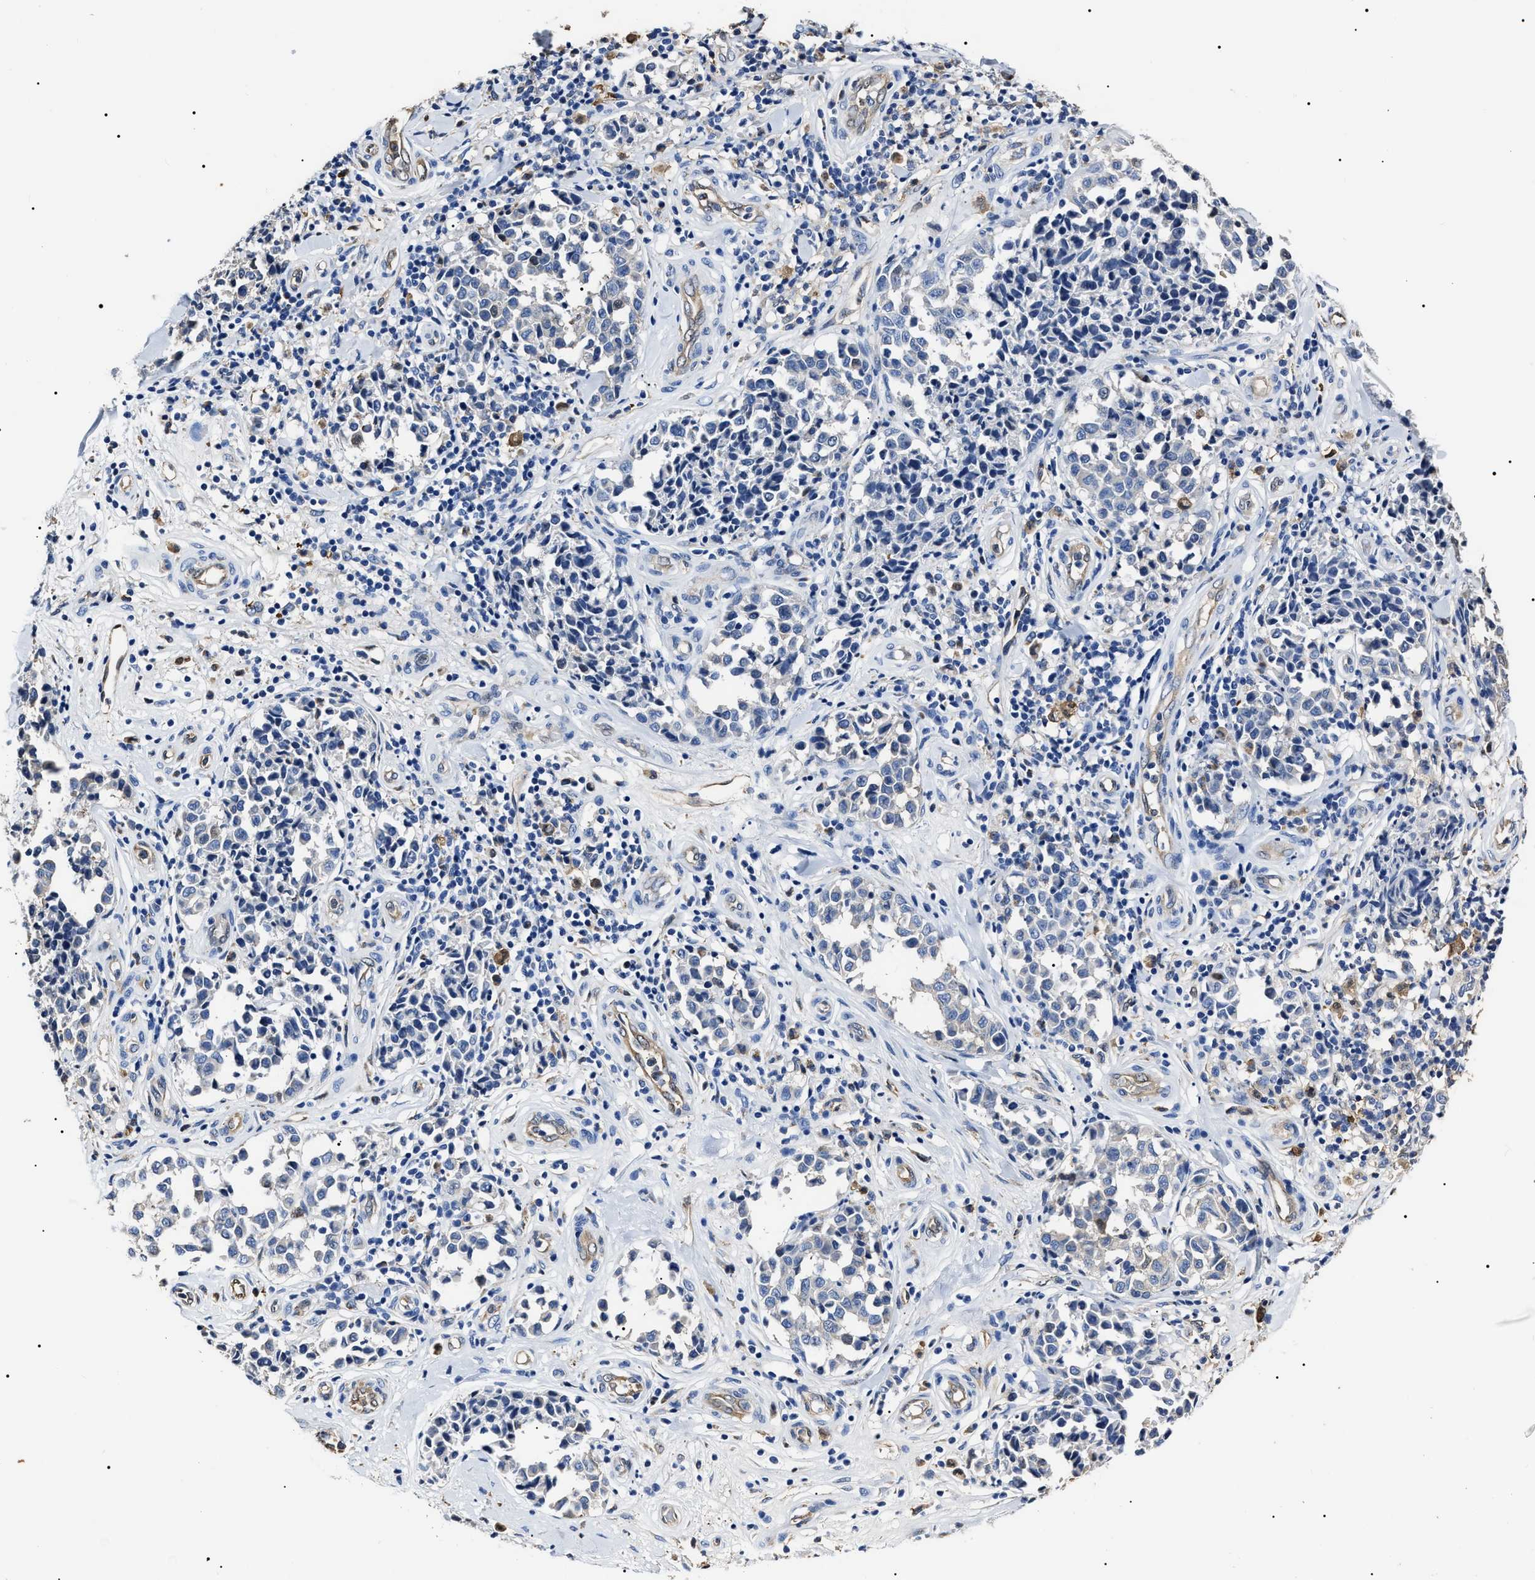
{"staining": {"intensity": "negative", "quantity": "none", "location": "none"}, "tissue": "melanoma", "cell_type": "Tumor cells", "image_type": "cancer", "snomed": [{"axis": "morphology", "description": "Malignant melanoma, NOS"}, {"axis": "topography", "description": "Skin"}], "caption": "DAB (3,3'-diaminobenzidine) immunohistochemical staining of melanoma shows no significant expression in tumor cells. The staining was performed using DAB (3,3'-diaminobenzidine) to visualize the protein expression in brown, while the nuclei were stained in blue with hematoxylin (Magnification: 20x).", "gene": "ALDH1A1", "patient": {"sex": "female", "age": 64}}